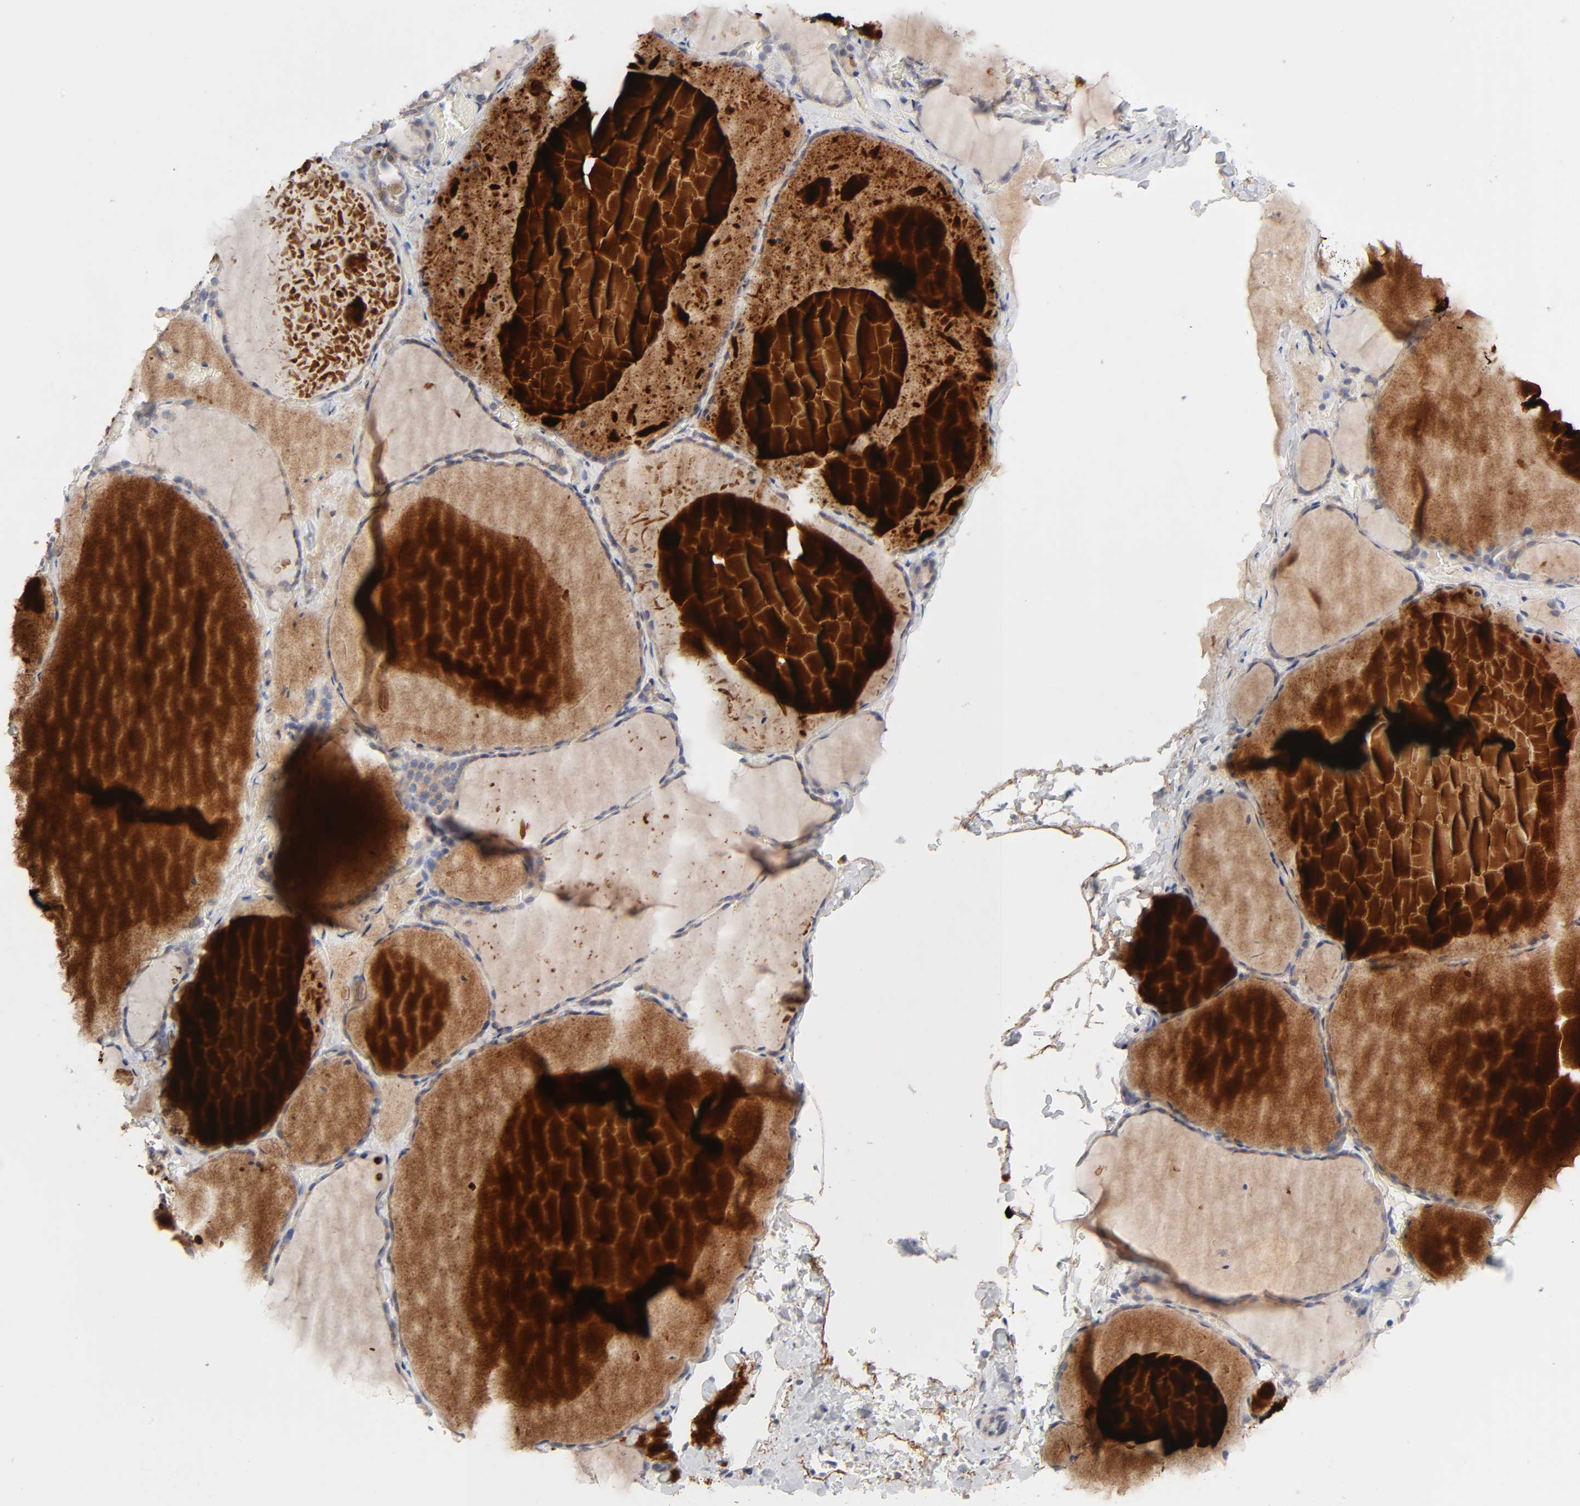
{"staining": {"intensity": "strong", "quantity": ">75%", "location": "cytoplasmic/membranous"}, "tissue": "thyroid gland", "cell_type": "Glandular cells", "image_type": "normal", "snomed": [{"axis": "morphology", "description": "Normal tissue, NOS"}, {"axis": "topography", "description": "Thyroid gland"}], "caption": "Immunohistochemical staining of benign thyroid gland demonstrates strong cytoplasmic/membranous protein expression in about >75% of glandular cells.", "gene": "IL4R", "patient": {"sex": "female", "age": 22}}